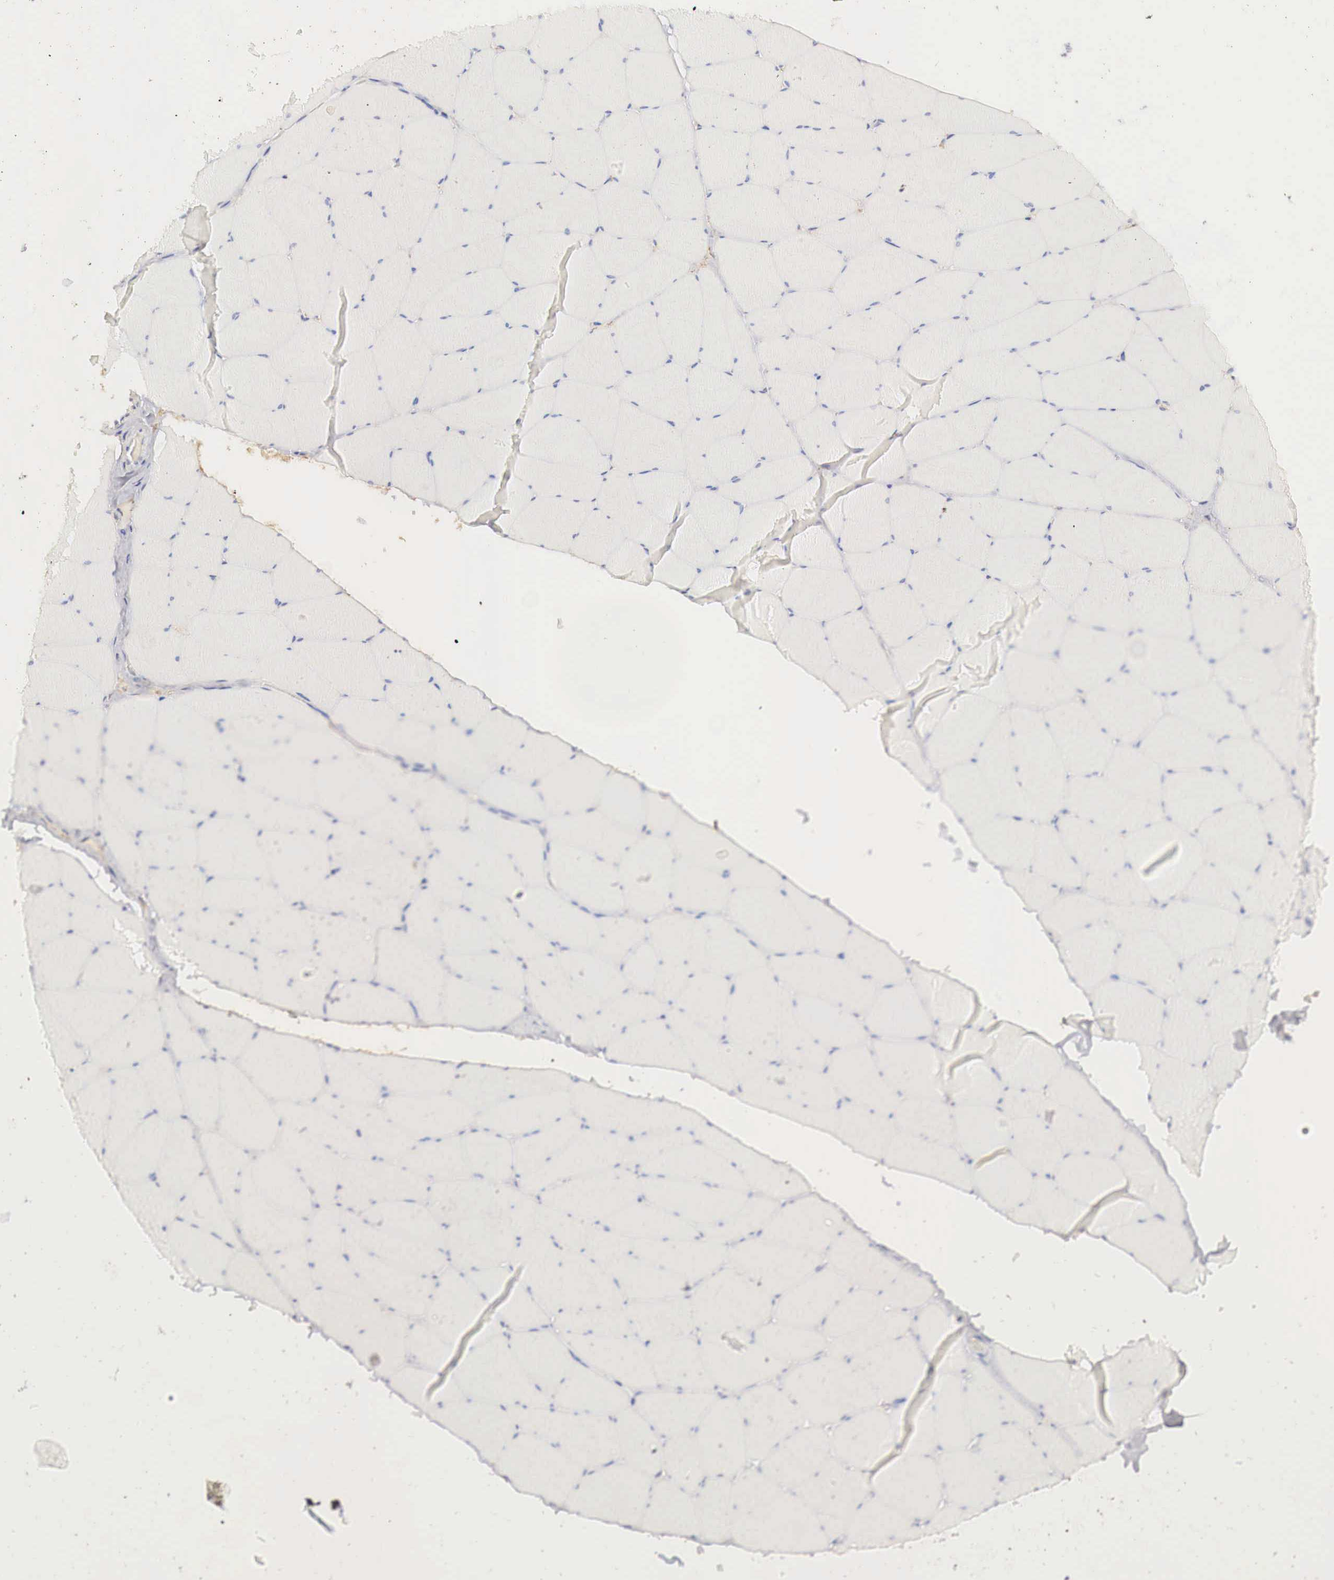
{"staining": {"intensity": "negative", "quantity": "none", "location": "none"}, "tissue": "skeletal muscle", "cell_type": "Myocytes", "image_type": "normal", "snomed": [{"axis": "morphology", "description": "Normal tissue, NOS"}, {"axis": "topography", "description": "Skeletal muscle"}, {"axis": "topography", "description": "Salivary gland"}], "caption": "Immunohistochemical staining of benign human skeletal muscle exhibits no significant positivity in myocytes.", "gene": "OTC", "patient": {"sex": "male", "age": 62}}